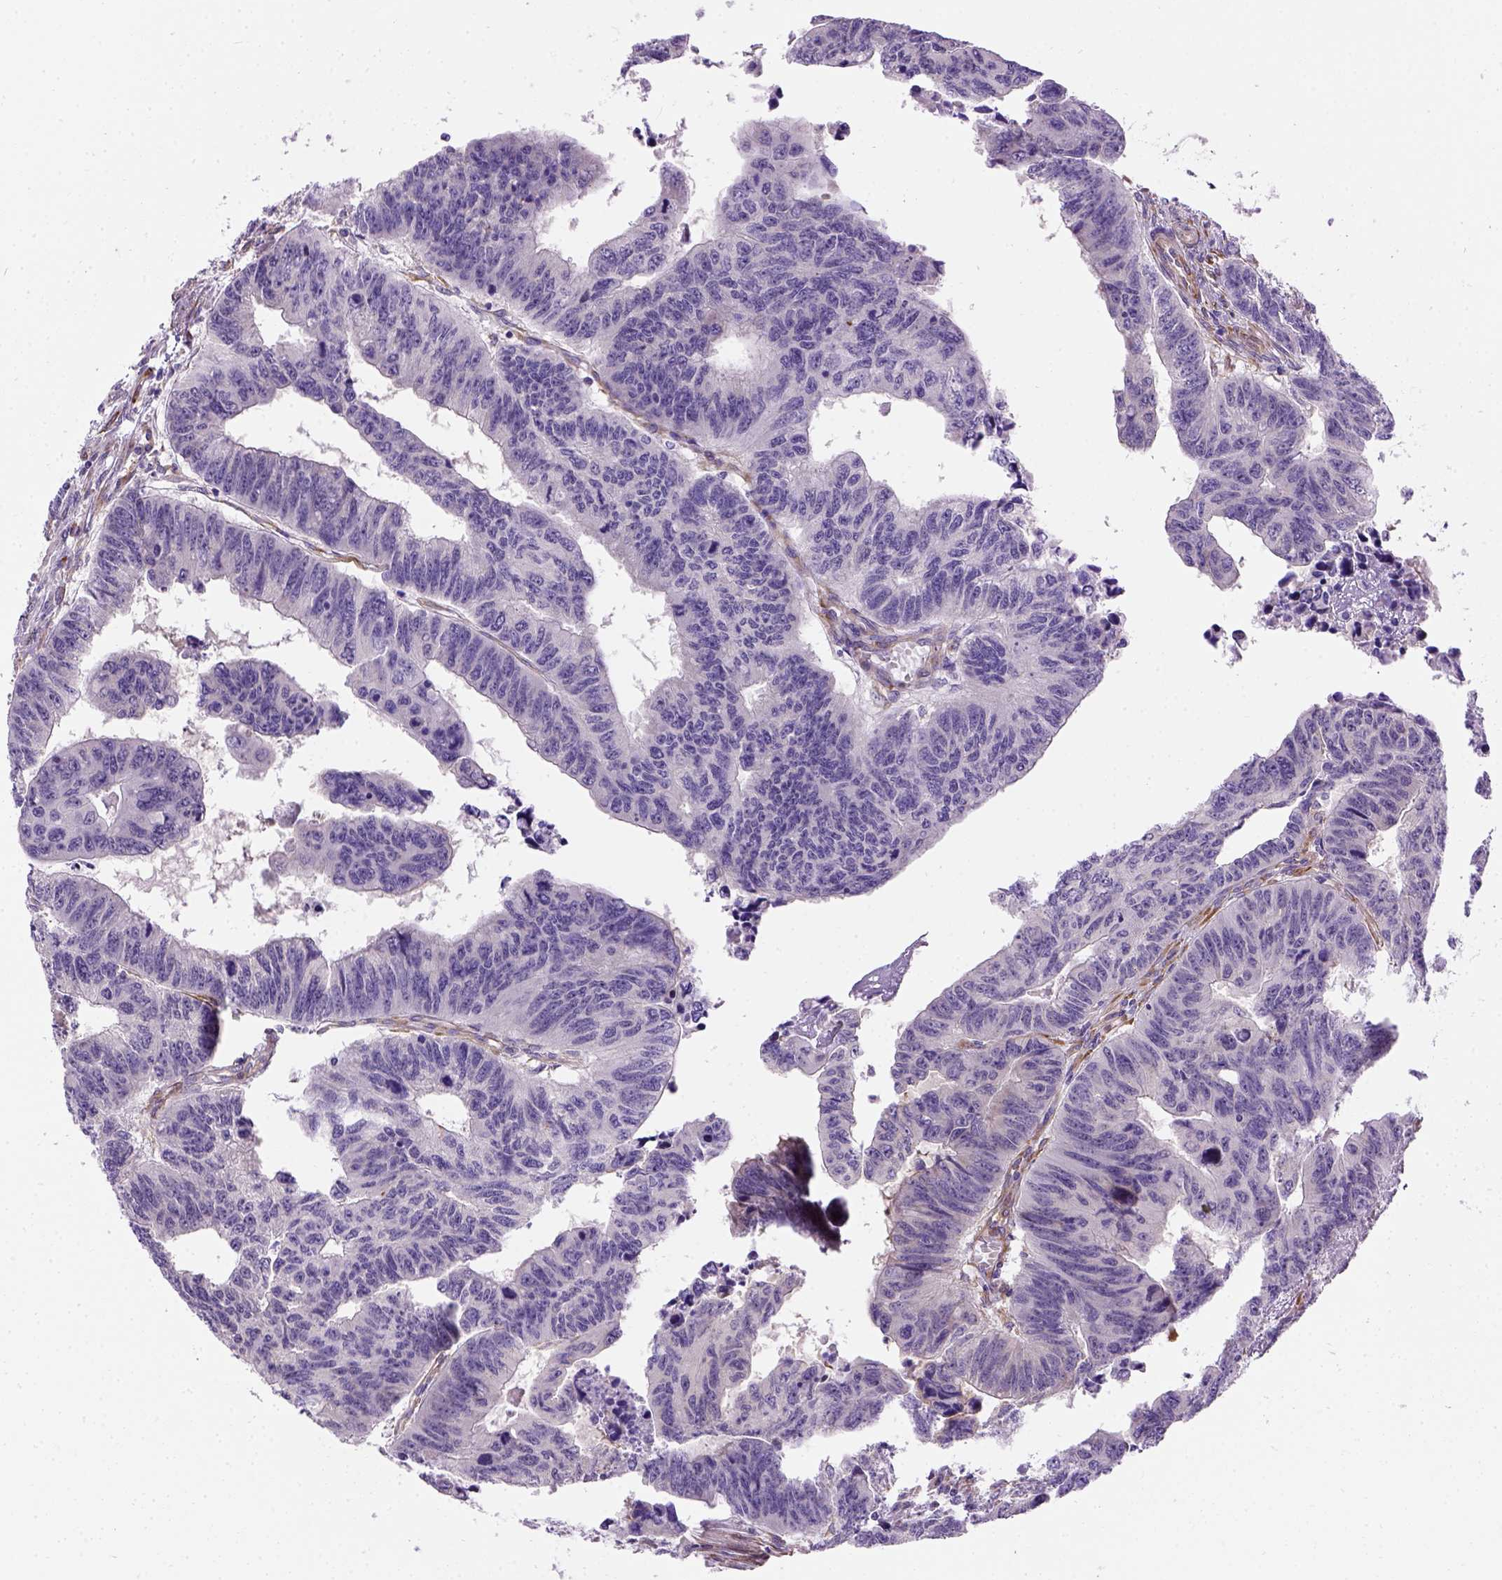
{"staining": {"intensity": "negative", "quantity": "none", "location": "none"}, "tissue": "colorectal cancer", "cell_type": "Tumor cells", "image_type": "cancer", "snomed": [{"axis": "morphology", "description": "Adenocarcinoma, NOS"}, {"axis": "topography", "description": "Rectum"}], "caption": "Tumor cells are negative for brown protein staining in colorectal cancer.", "gene": "KAZN", "patient": {"sex": "female", "age": 85}}